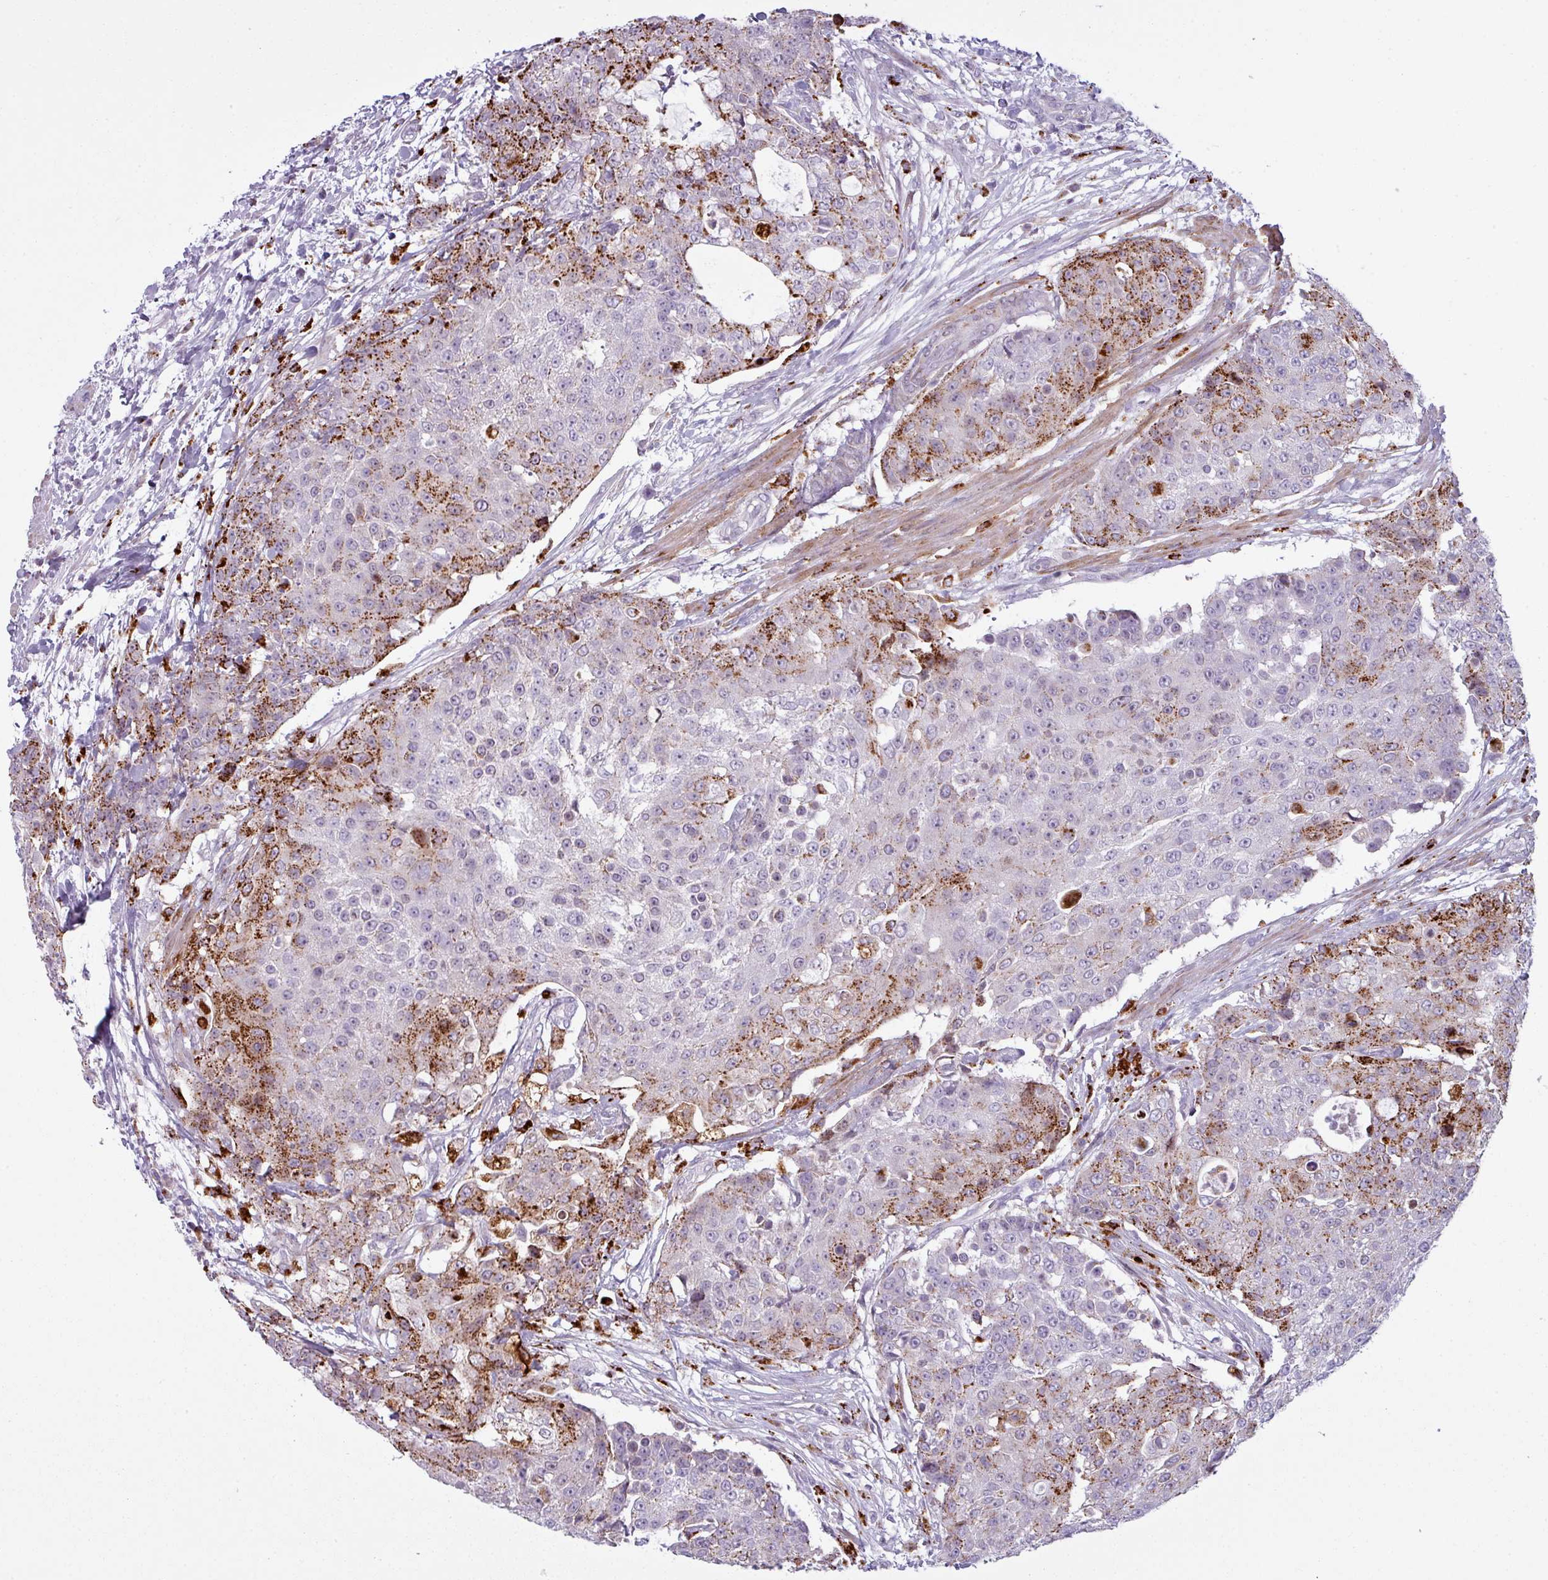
{"staining": {"intensity": "strong", "quantity": "25%-75%", "location": "cytoplasmic/membranous"}, "tissue": "urothelial cancer", "cell_type": "Tumor cells", "image_type": "cancer", "snomed": [{"axis": "morphology", "description": "Urothelial carcinoma, High grade"}, {"axis": "topography", "description": "Urinary bladder"}], "caption": "Urothelial cancer stained for a protein demonstrates strong cytoplasmic/membranous positivity in tumor cells.", "gene": "MAP7D2", "patient": {"sex": "female", "age": 63}}